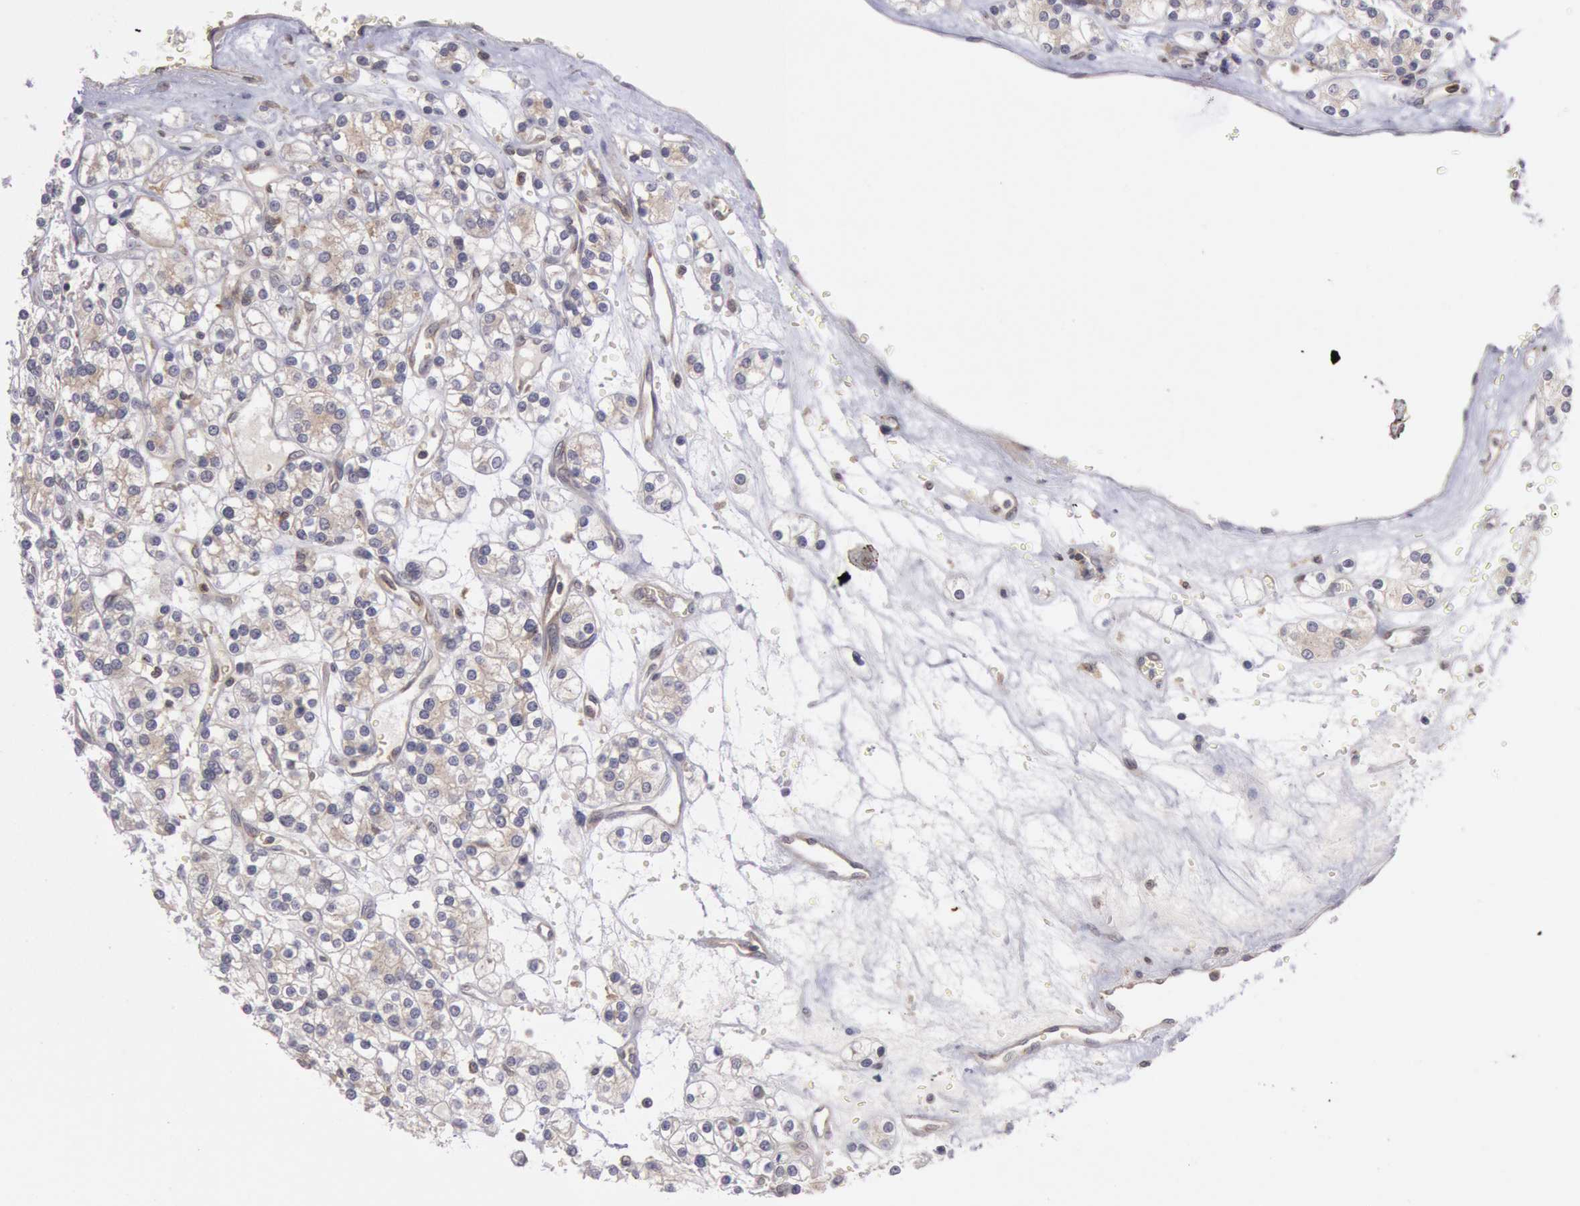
{"staining": {"intensity": "moderate", "quantity": "<25%", "location": "cytoplasmic/membranous"}, "tissue": "renal cancer", "cell_type": "Tumor cells", "image_type": "cancer", "snomed": [{"axis": "morphology", "description": "Adenocarcinoma, NOS"}, {"axis": "topography", "description": "Kidney"}], "caption": "Immunohistochemical staining of human renal adenocarcinoma reveals moderate cytoplasmic/membranous protein positivity in about <25% of tumor cells.", "gene": "PLA2G6", "patient": {"sex": "female", "age": 62}}